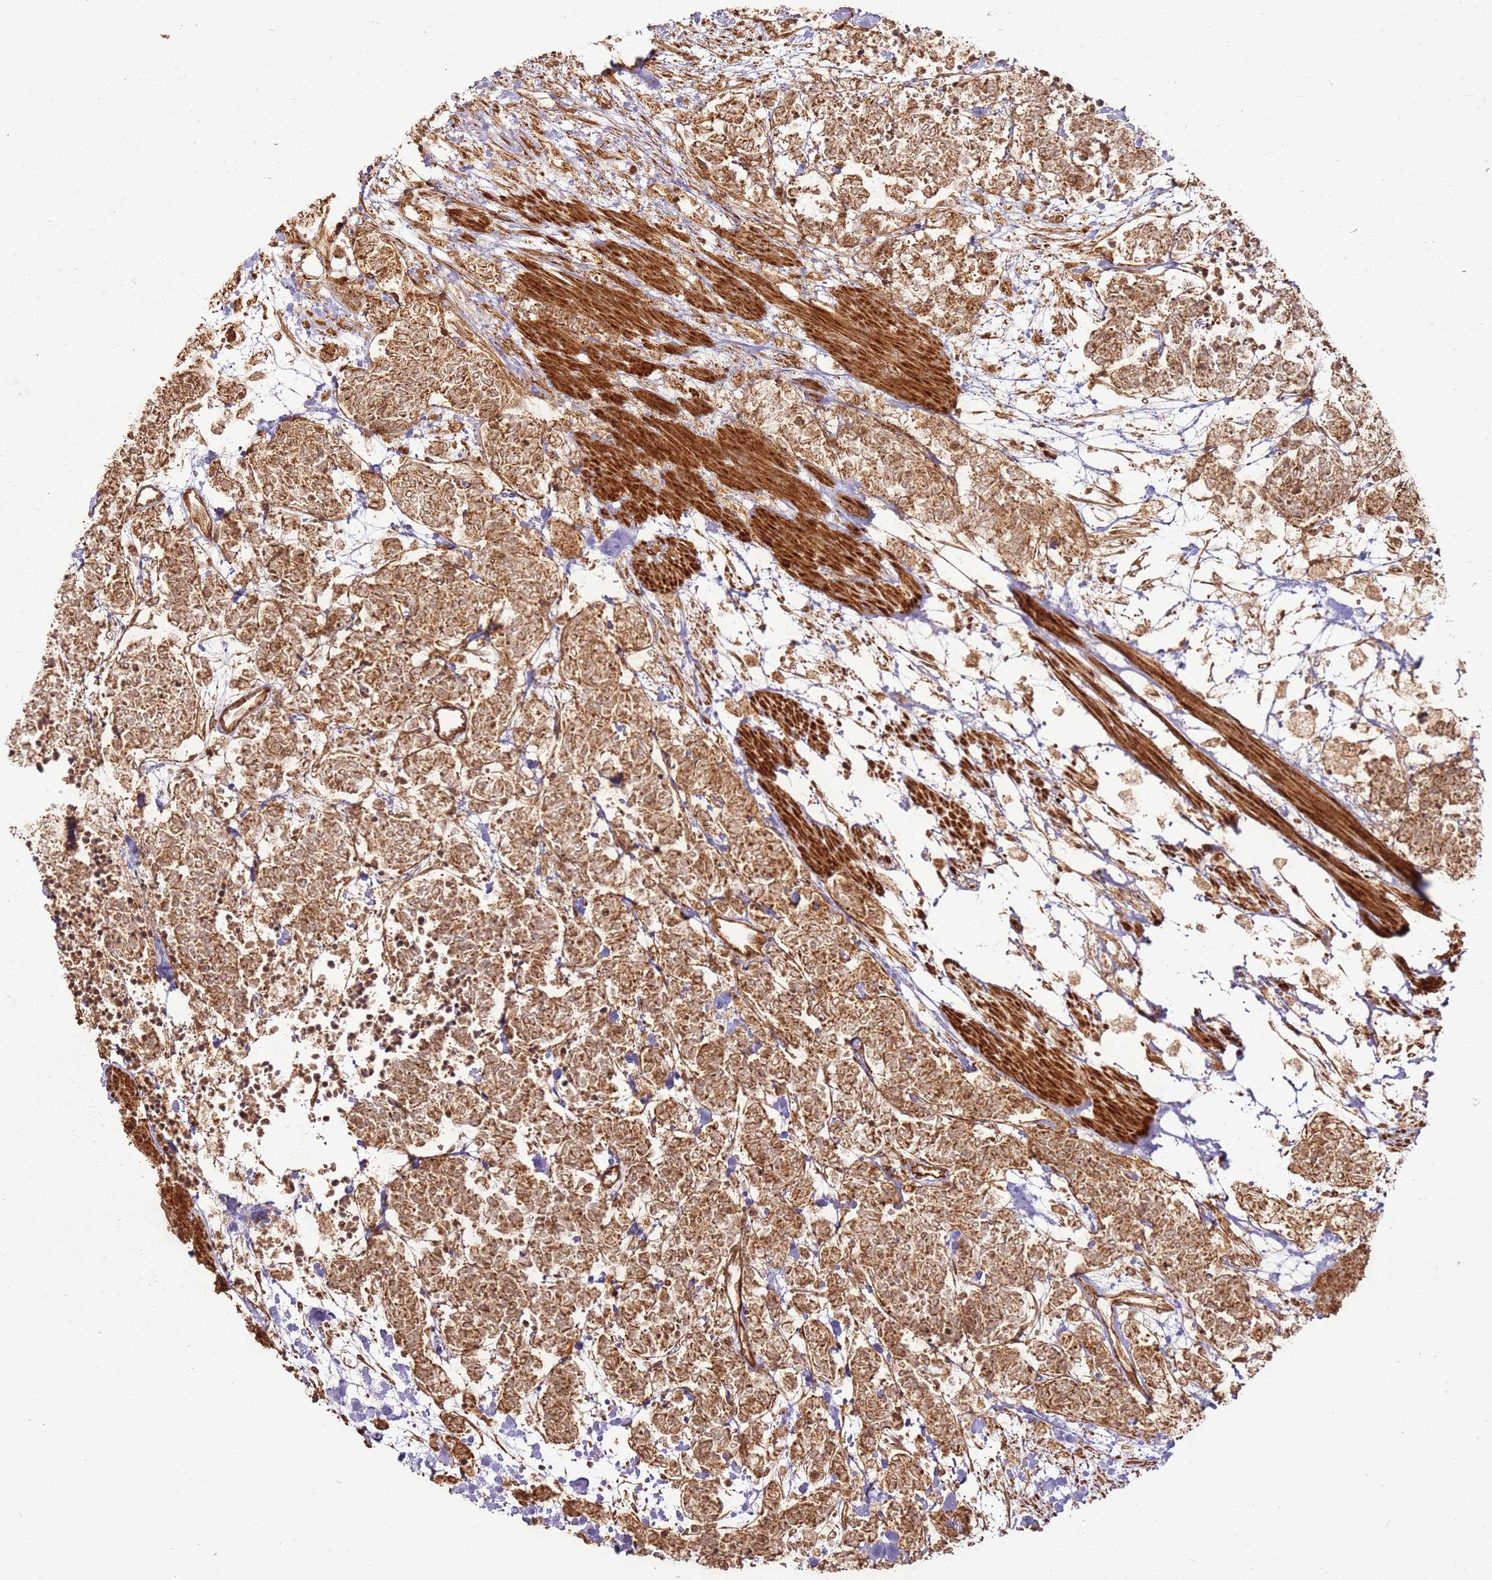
{"staining": {"intensity": "moderate", "quantity": ">75%", "location": "cytoplasmic/membranous"}, "tissue": "carcinoid", "cell_type": "Tumor cells", "image_type": "cancer", "snomed": [{"axis": "morphology", "description": "Carcinoma, NOS"}, {"axis": "morphology", "description": "Carcinoid, malignant, NOS"}, {"axis": "topography", "description": "Prostate"}], "caption": "Tumor cells exhibit moderate cytoplasmic/membranous staining in approximately >75% of cells in malignant carcinoid.", "gene": "MRPS6", "patient": {"sex": "male", "age": 57}}